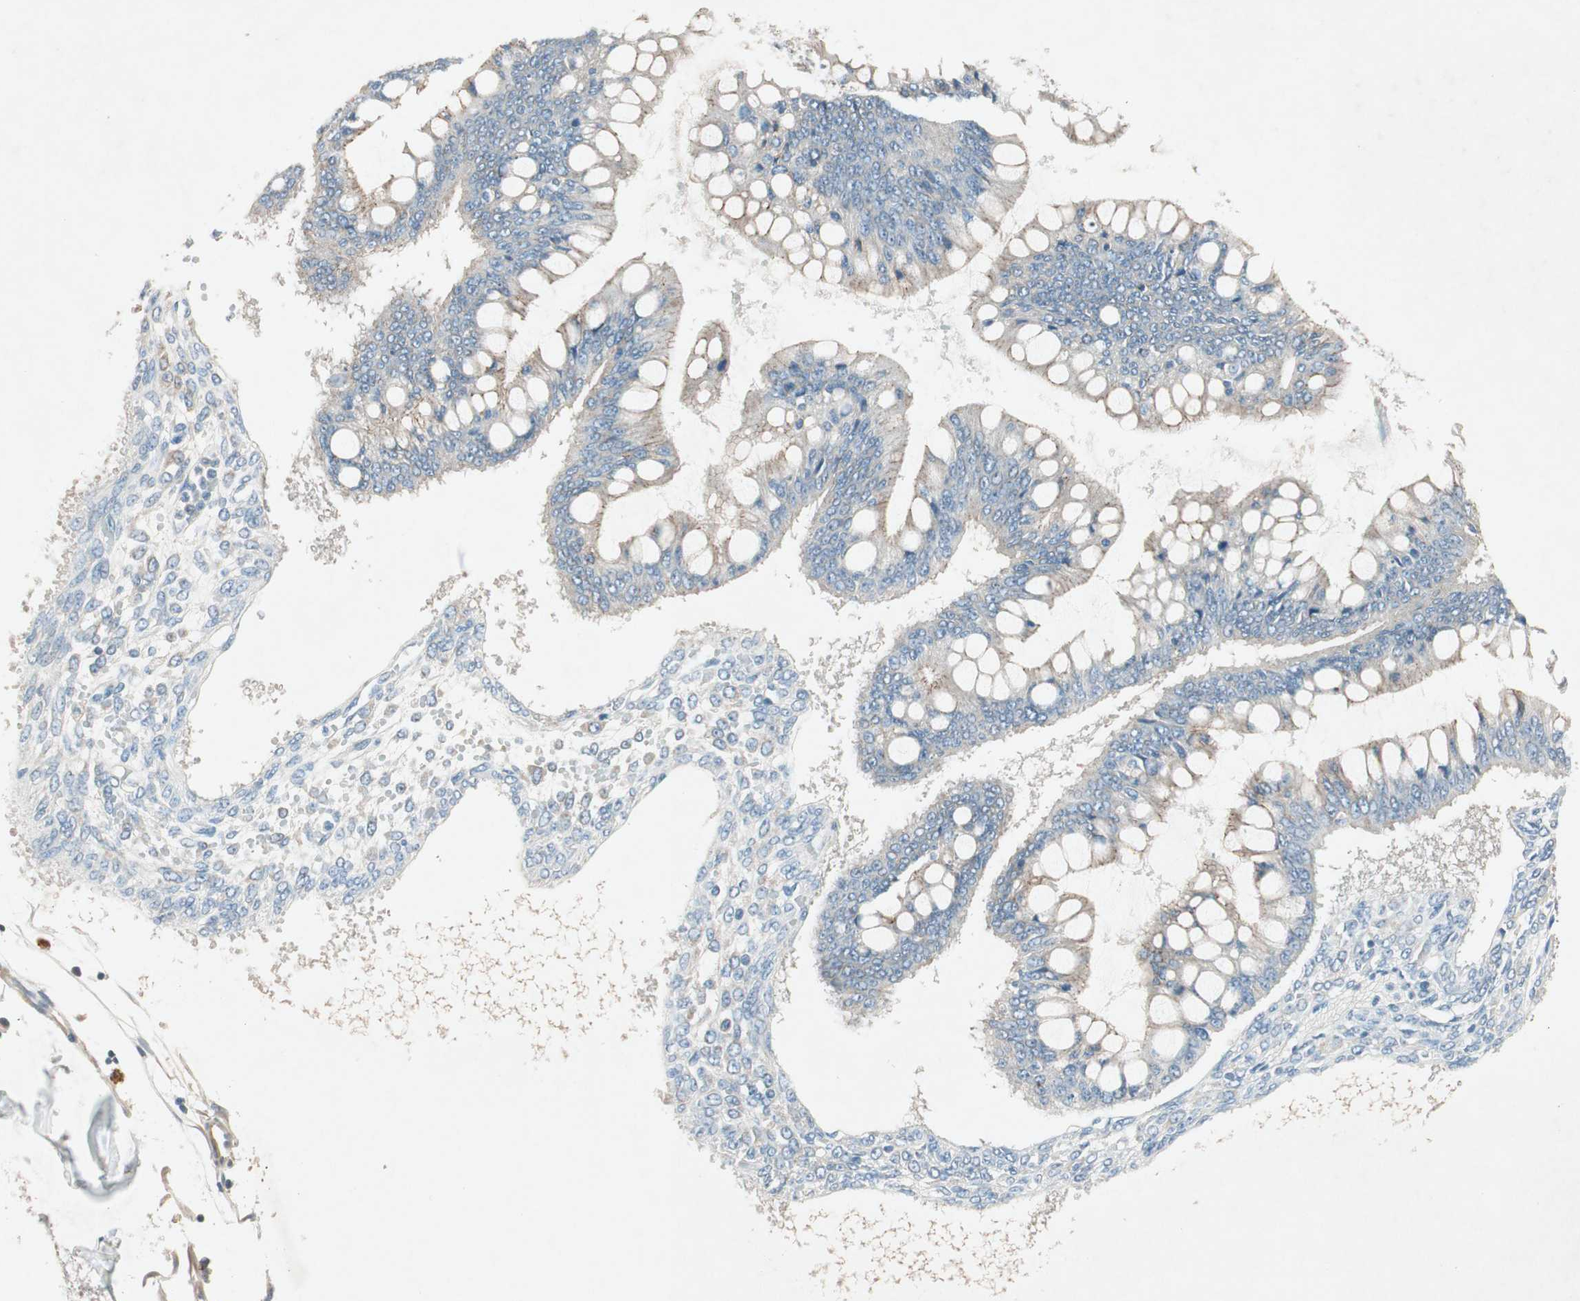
{"staining": {"intensity": "weak", "quantity": "25%-75%", "location": "cytoplasmic/membranous"}, "tissue": "ovarian cancer", "cell_type": "Tumor cells", "image_type": "cancer", "snomed": [{"axis": "morphology", "description": "Cystadenocarcinoma, mucinous, NOS"}, {"axis": "topography", "description": "Ovary"}], "caption": "This image shows IHC staining of ovarian mucinous cystadenocarcinoma, with low weak cytoplasmic/membranous staining in about 25%-75% of tumor cells.", "gene": "NKAIN1", "patient": {"sex": "female", "age": 73}}